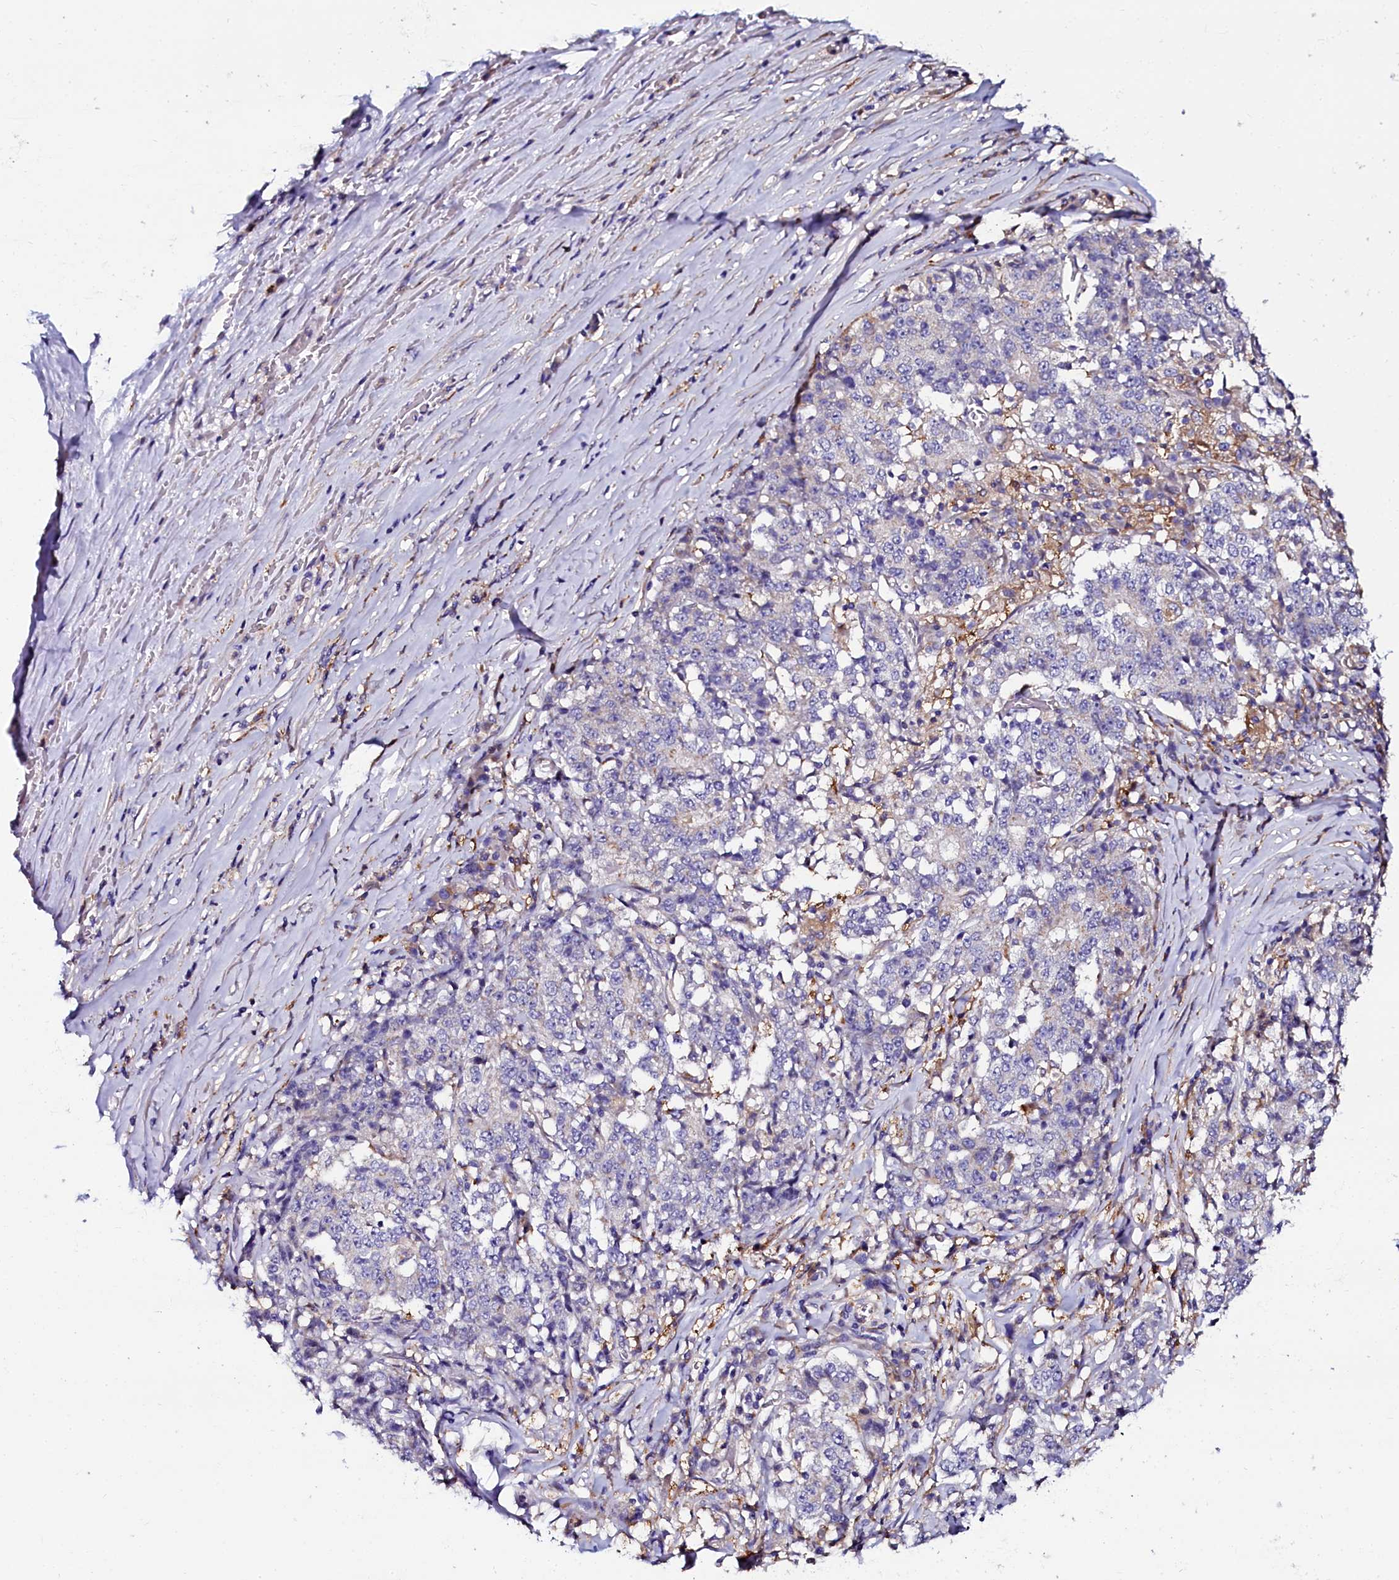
{"staining": {"intensity": "negative", "quantity": "none", "location": "none"}, "tissue": "stomach cancer", "cell_type": "Tumor cells", "image_type": "cancer", "snomed": [{"axis": "morphology", "description": "Adenocarcinoma, NOS"}, {"axis": "topography", "description": "Stomach"}], "caption": "There is no significant staining in tumor cells of stomach cancer (adenocarcinoma).", "gene": "OTOL1", "patient": {"sex": "male", "age": 59}}